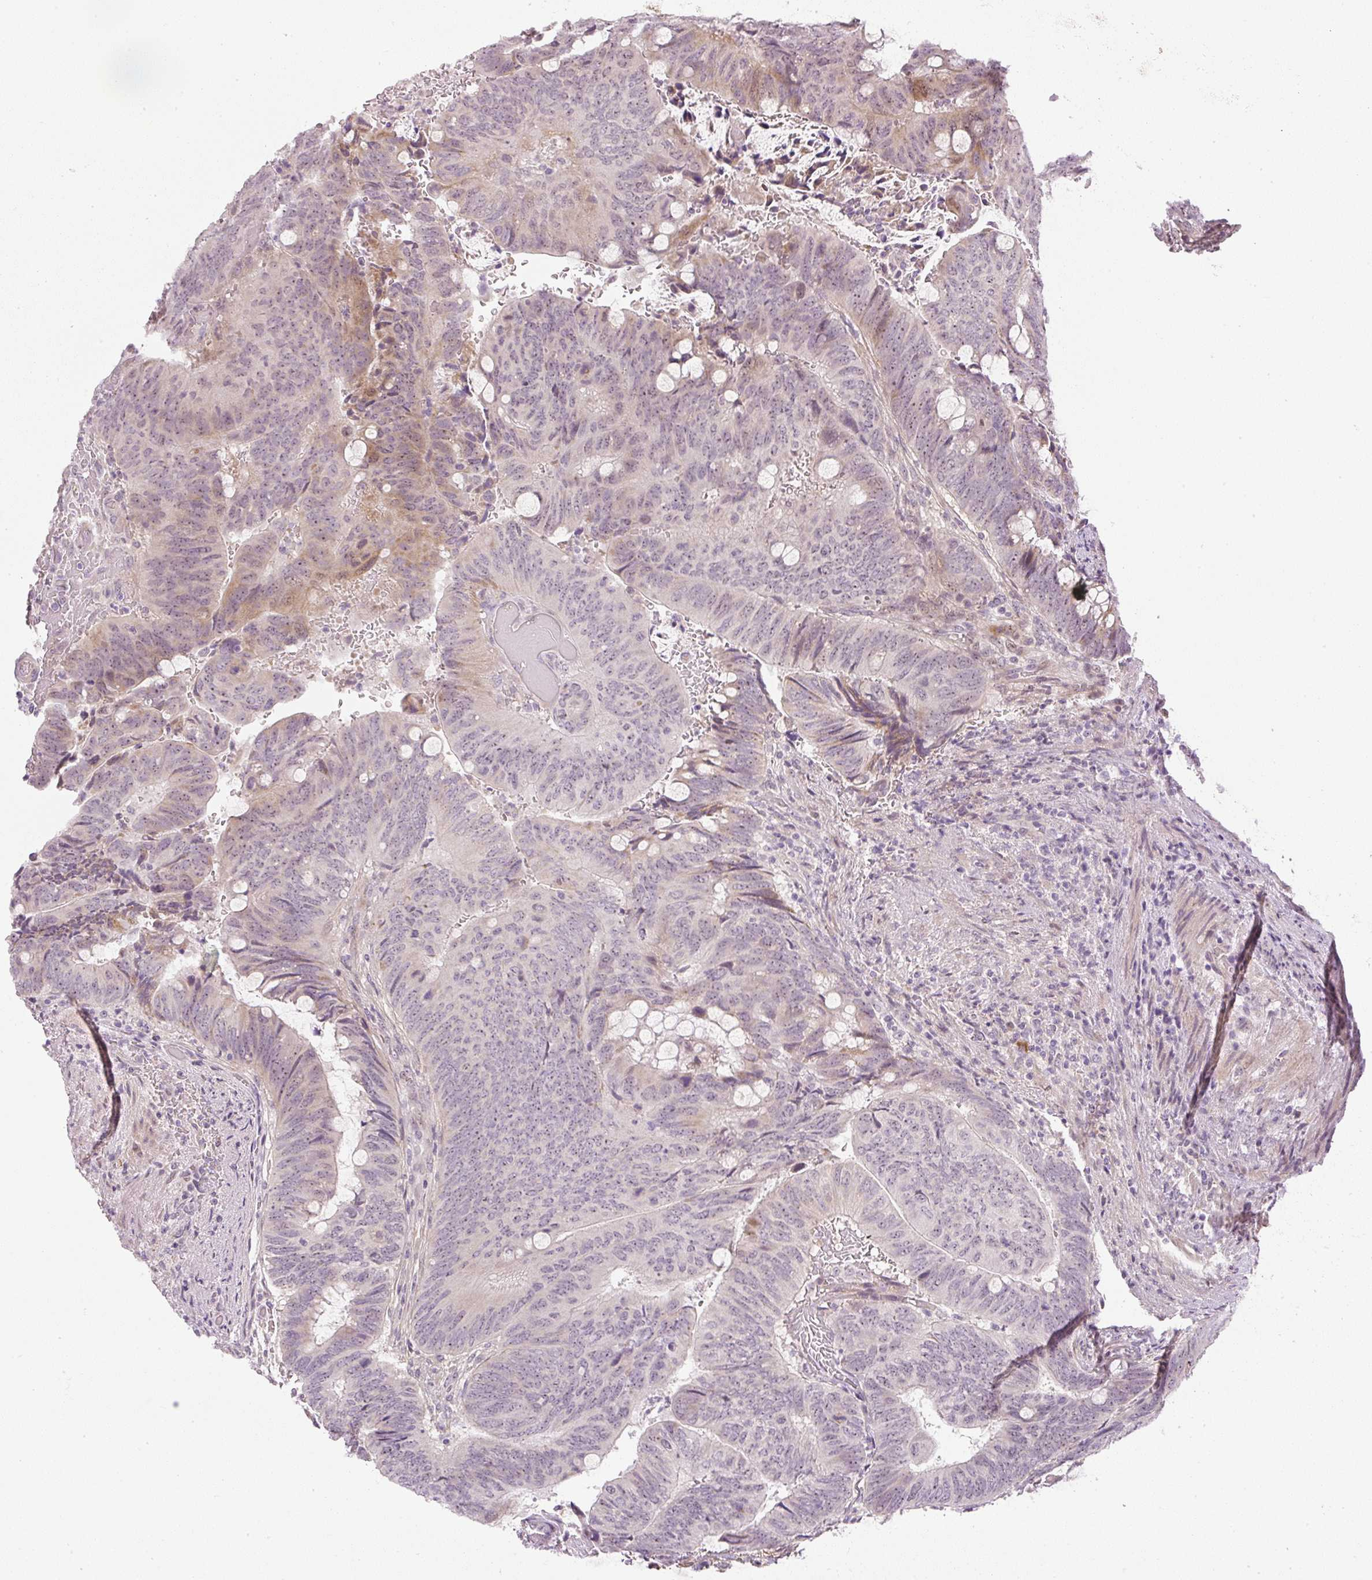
{"staining": {"intensity": "moderate", "quantity": "<25%", "location": "cytoplasmic/membranous,nuclear"}, "tissue": "colorectal cancer", "cell_type": "Tumor cells", "image_type": "cancer", "snomed": [{"axis": "morphology", "description": "Normal tissue, NOS"}, {"axis": "morphology", "description": "Adenocarcinoma, NOS"}, {"axis": "topography", "description": "Rectum"}, {"axis": "topography", "description": "Peripheral nerve tissue"}], "caption": "About <25% of tumor cells in adenocarcinoma (colorectal) display moderate cytoplasmic/membranous and nuclear protein staining as visualized by brown immunohistochemical staining.", "gene": "AAR2", "patient": {"sex": "male", "age": 92}}